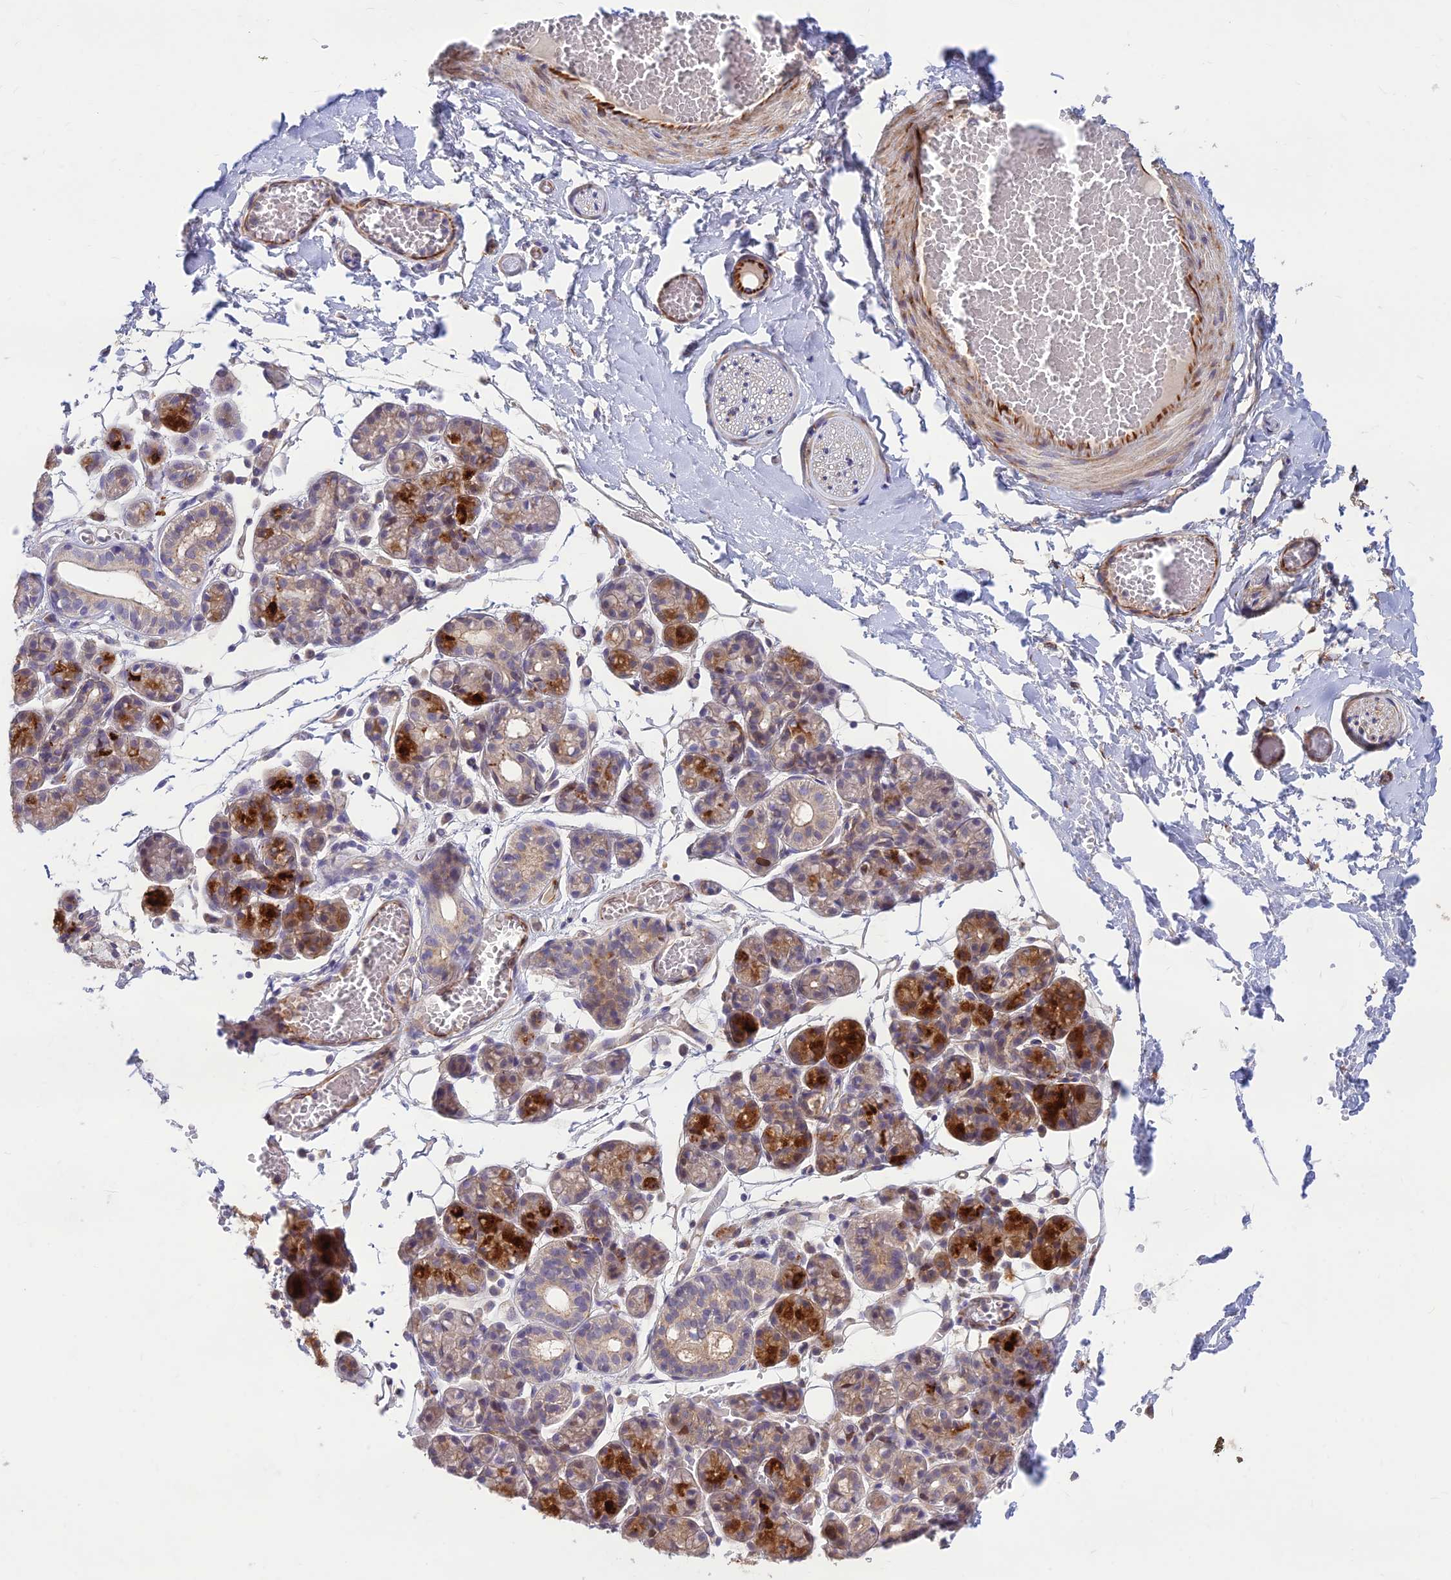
{"staining": {"intensity": "strong", "quantity": "<25%", "location": "cytoplasmic/membranous"}, "tissue": "salivary gland", "cell_type": "Glandular cells", "image_type": "normal", "snomed": [{"axis": "morphology", "description": "Normal tissue, NOS"}, {"axis": "topography", "description": "Salivary gland"}], "caption": "Brown immunohistochemical staining in unremarkable human salivary gland shows strong cytoplasmic/membranous staining in approximately <25% of glandular cells.", "gene": "ST8SIA5", "patient": {"sex": "male", "age": 63}}